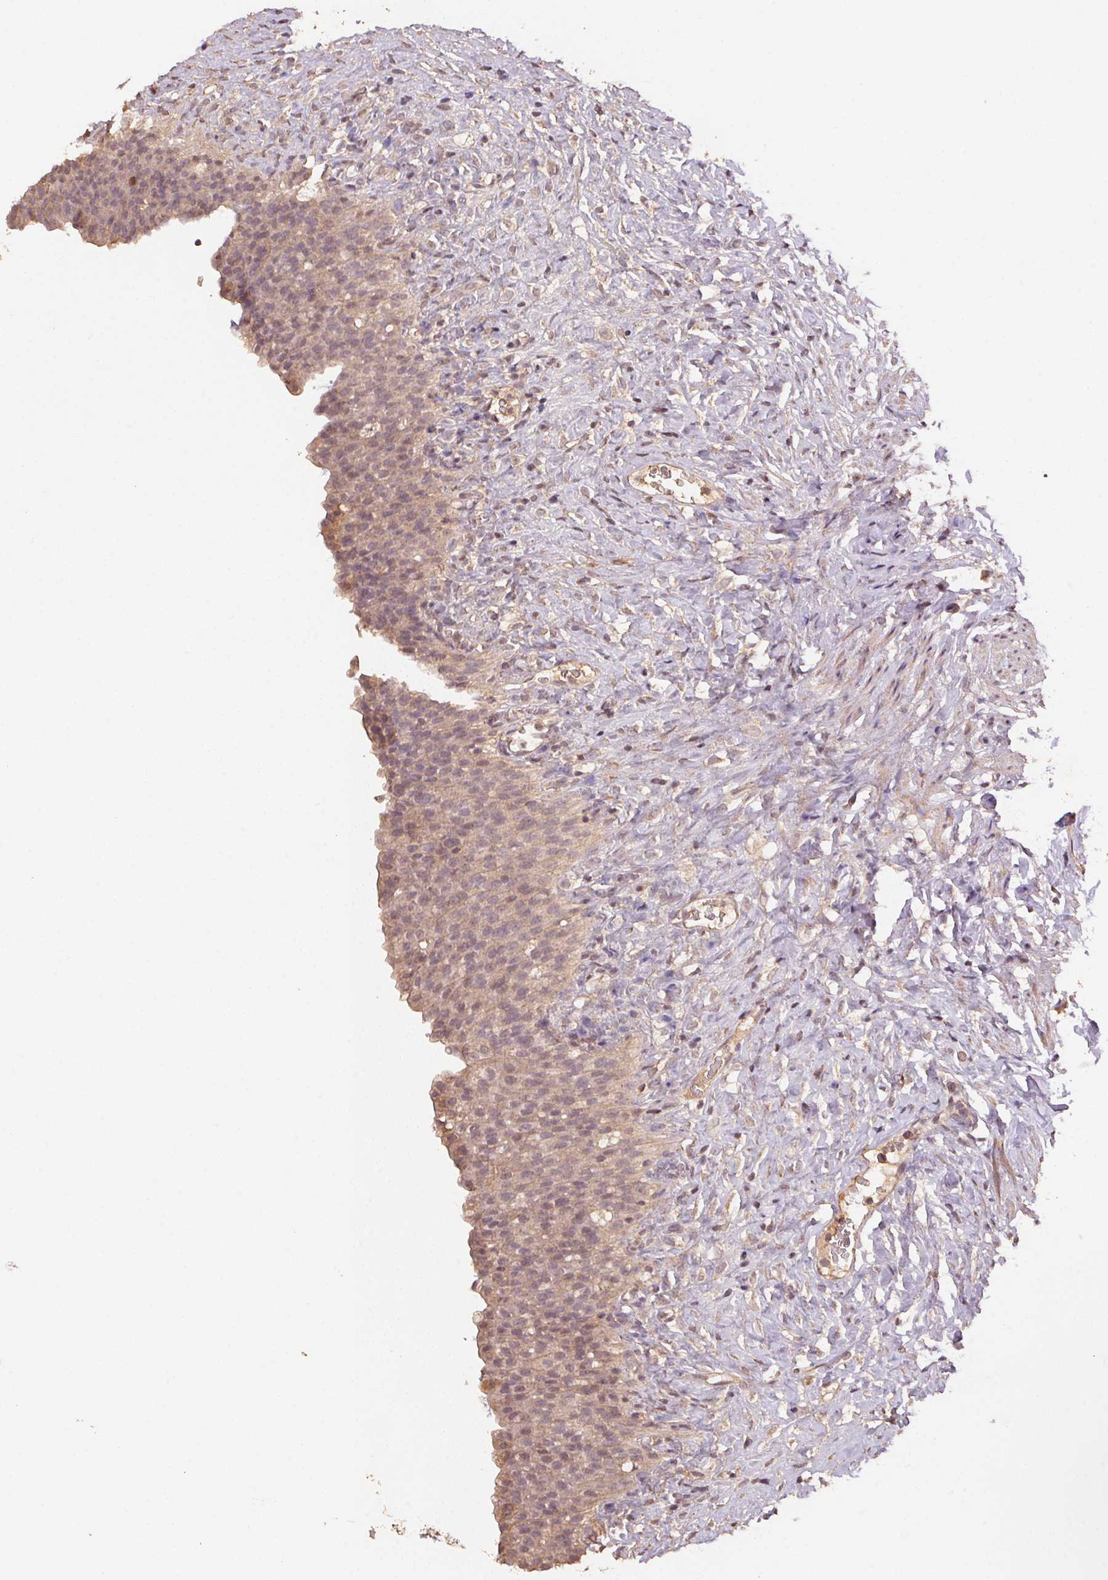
{"staining": {"intensity": "moderate", "quantity": "<25%", "location": "nuclear"}, "tissue": "urinary bladder", "cell_type": "Urothelial cells", "image_type": "normal", "snomed": [{"axis": "morphology", "description": "Normal tissue, NOS"}, {"axis": "topography", "description": "Urinary bladder"}, {"axis": "topography", "description": "Prostate"}], "caption": "About <25% of urothelial cells in benign urinary bladder demonstrate moderate nuclear protein staining as visualized by brown immunohistochemical staining.", "gene": "CENPF", "patient": {"sex": "male", "age": 76}}